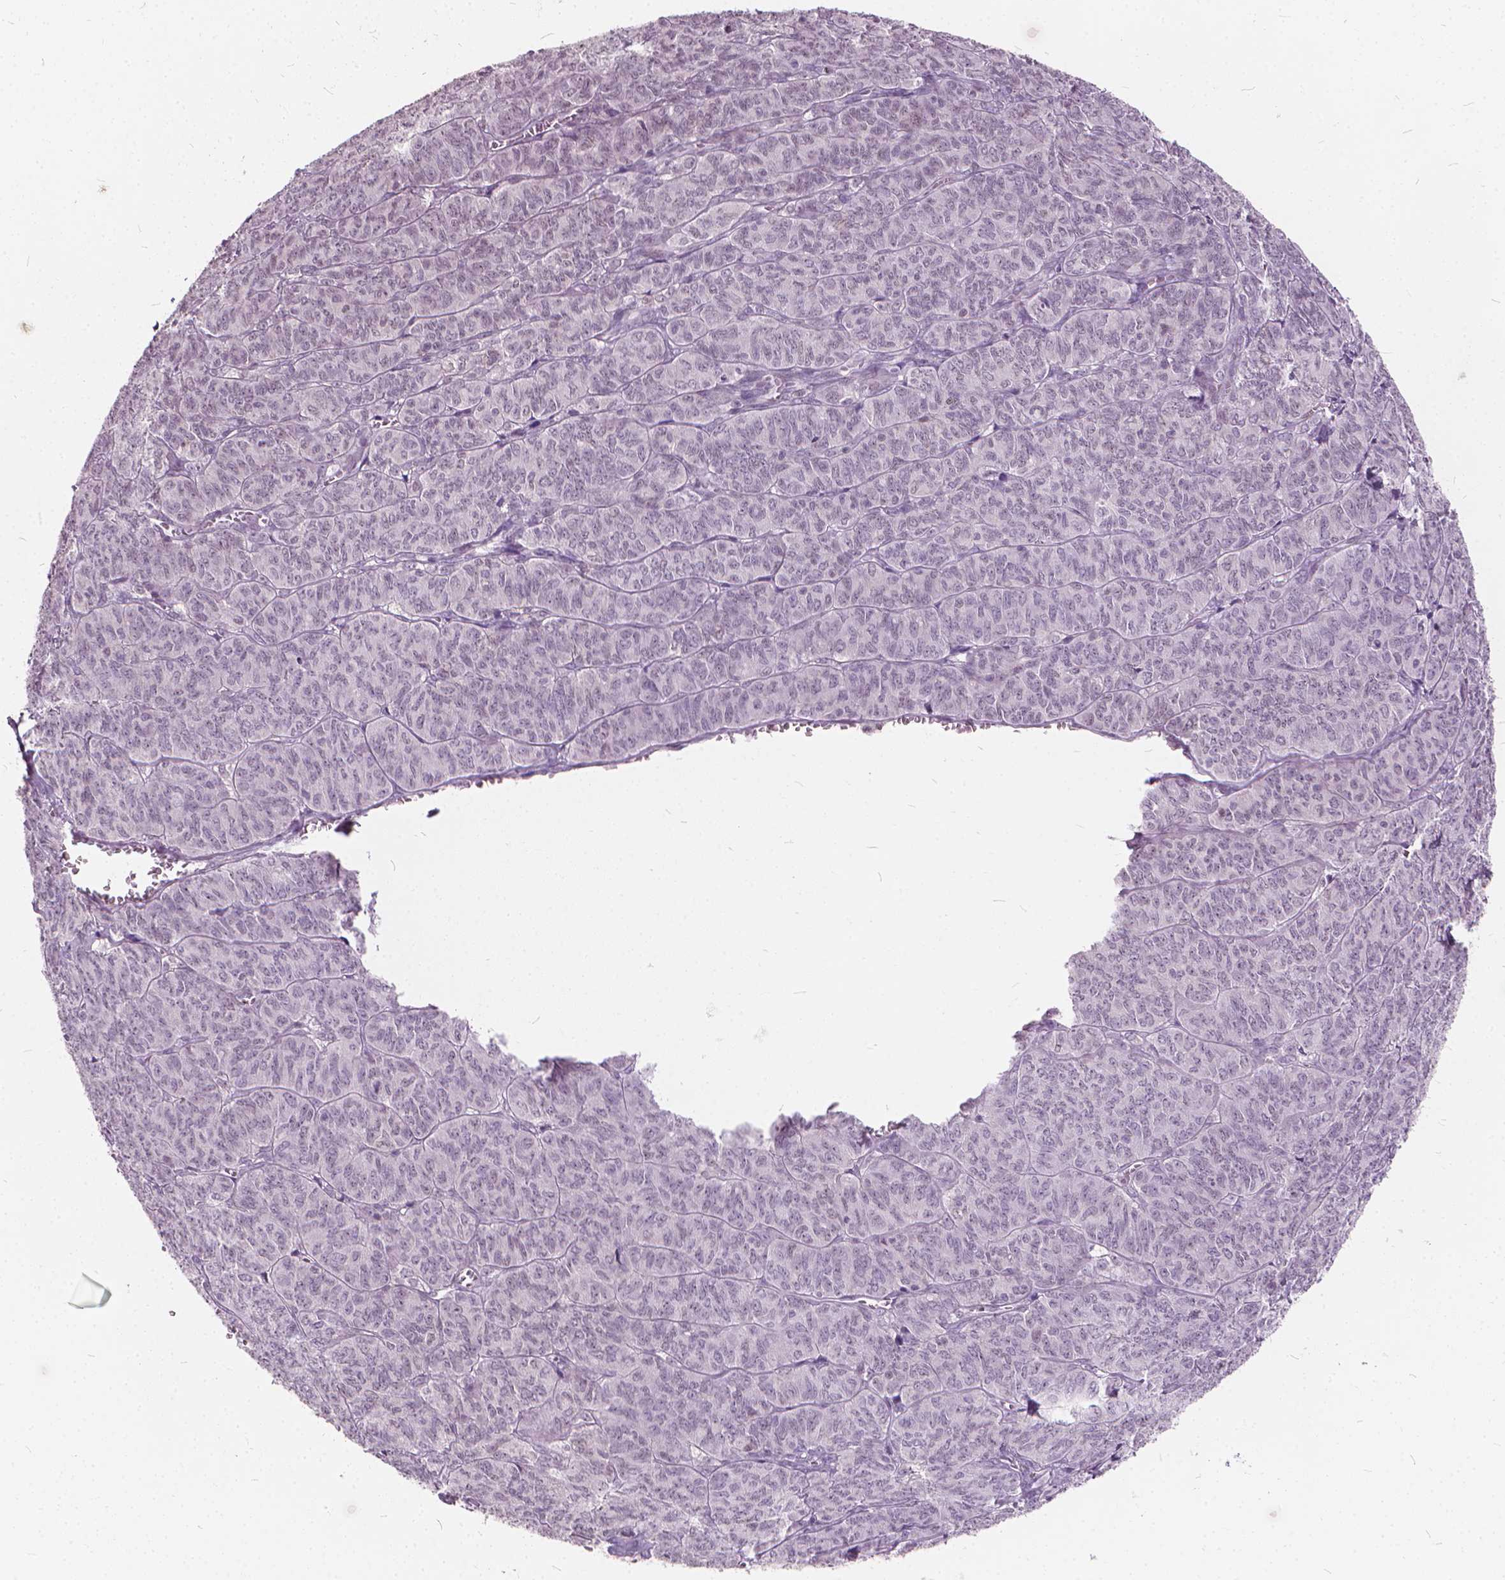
{"staining": {"intensity": "weak", "quantity": "<25%", "location": "nuclear"}, "tissue": "ovarian cancer", "cell_type": "Tumor cells", "image_type": "cancer", "snomed": [{"axis": "morphology", "description": "Carcinoma, endometroid"}, {"axis": "topography", "description": "Ovary"}], "caption": "Immunohistochemical staining of human ovarian cancer exhibits no significant expression in tumor cells.", "gene": "STAT5B", "patient": {"sex": "female", "age": 80}}